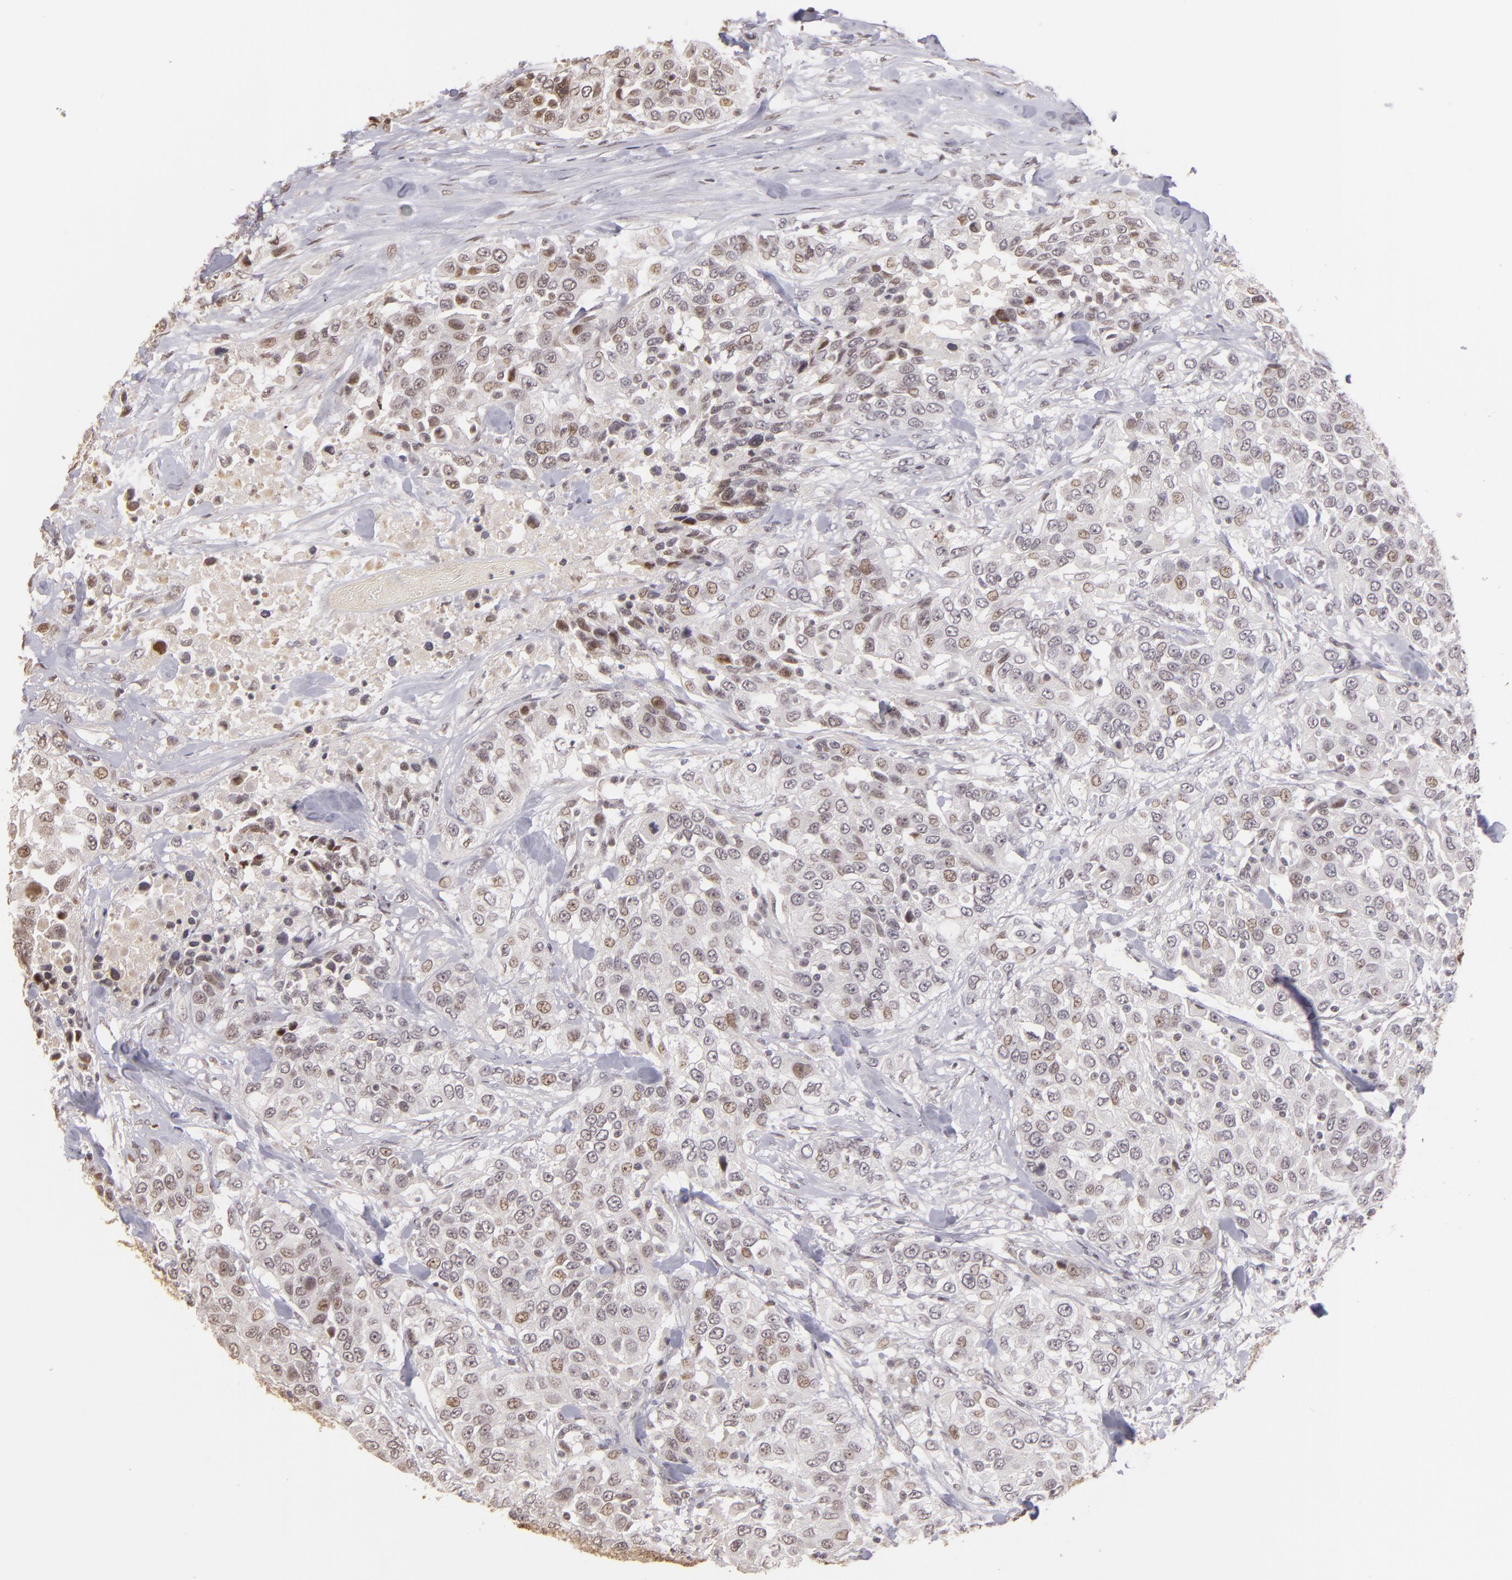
{"staining": {"intensity": "weak", "quantity": "<25%", "location": "nuclear"}, "tissue": "urothelial cancer", "cell_type": "Tumor cells", "image_type": "cancer", "snomed": [{"axis": "morphology", "description": "Urothelial carcinoma, High grade"}, {"axis": "topography", "description": "Urinary bladder"}], "caption": "A high-resolution image shows immunohistochemistry (IHC) staining of high-grade urothelial carcinoma, which shows no significant positivity in tumor cells. (Stains: DAB IHC with hematoxylin counter stain, Microscopy: brightfield microscopy at high magnification).", "gene": "RARB", "patient": {"sex": "female", "age": 80}}